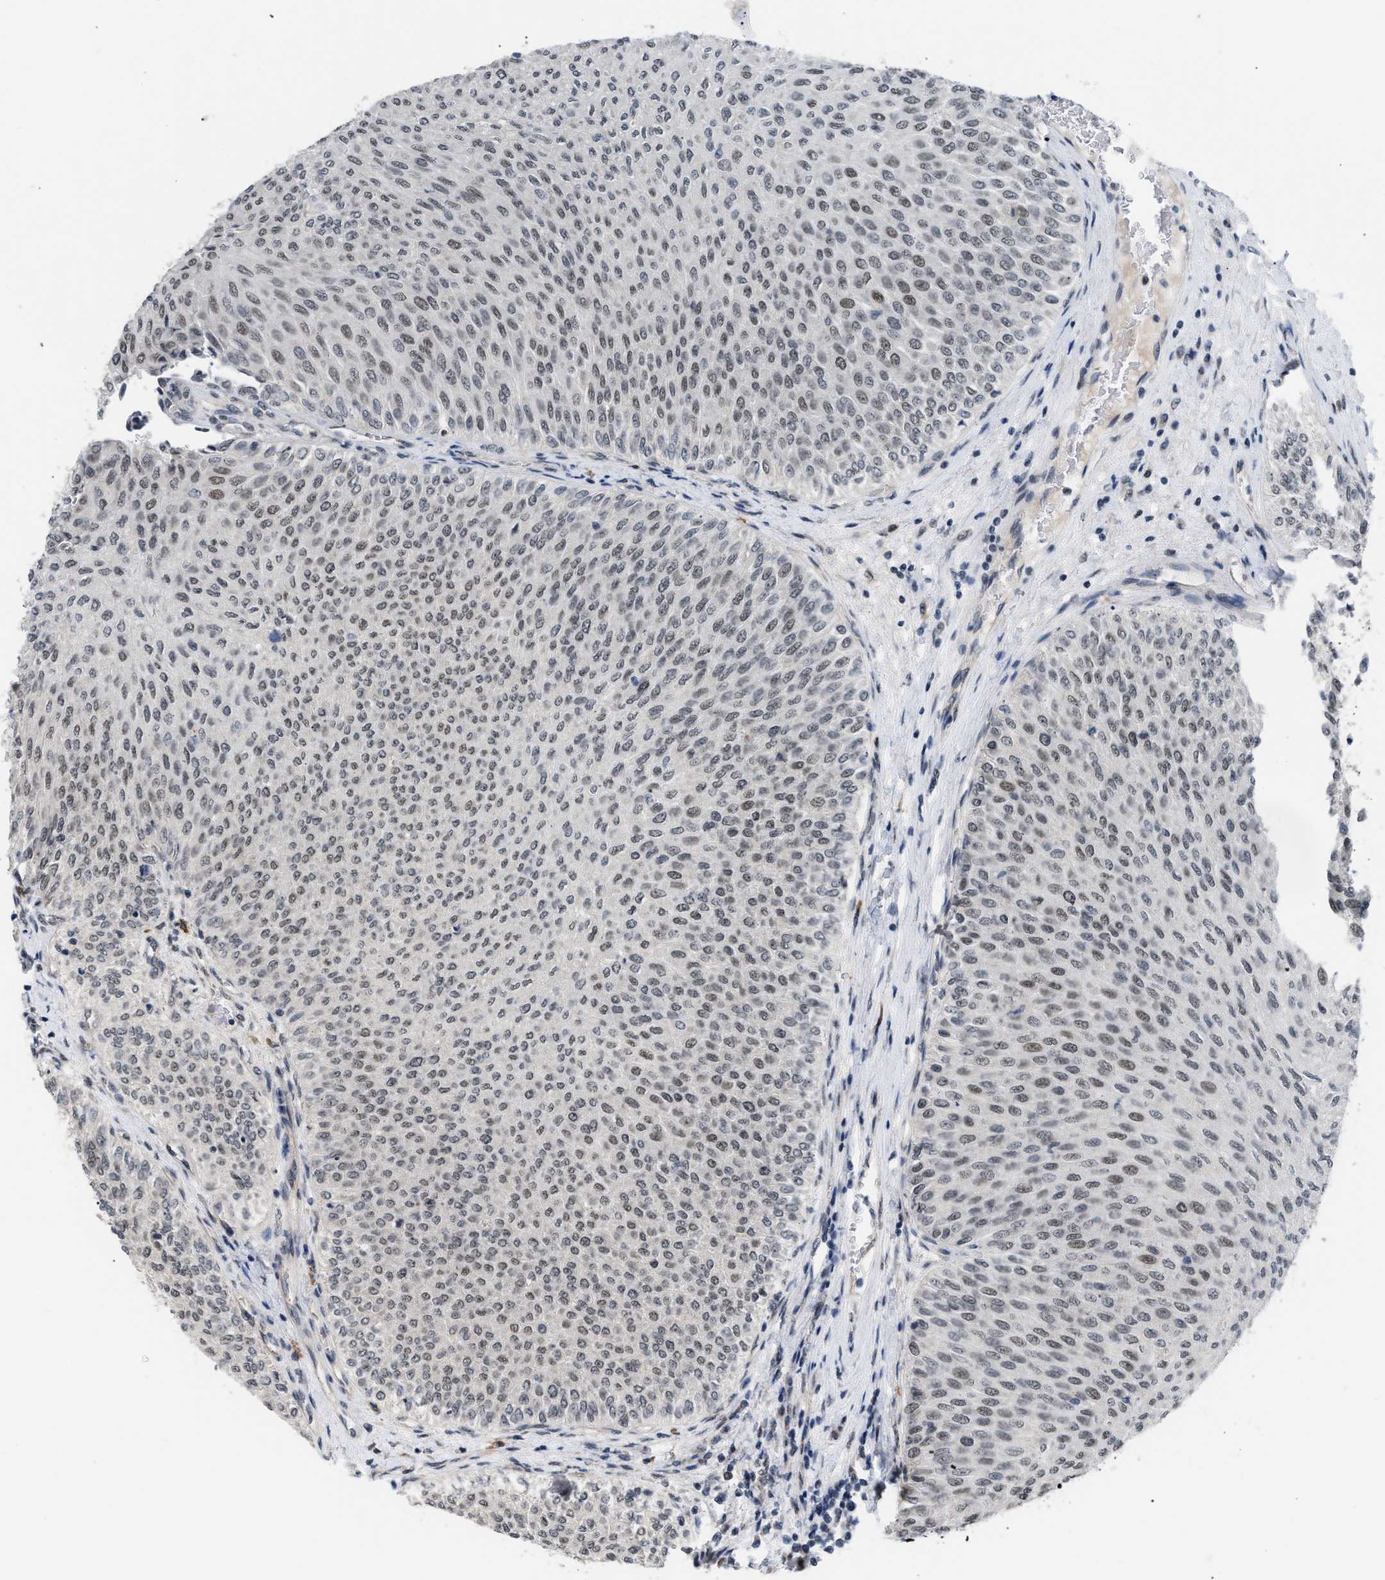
{"staining": {"intensity": "weak", "quantity": ">75%", "location": "nuclear"}, "tissue": "urothelial cancer", "cell_type": "Tumor cells", "image_type": "cancer", "snomed": [{"axis": "morphology", "description": "Urothelial carcinoma, Low grade"}, {"axis": "topography", "description": "Urinary bladder"}], "caption": "Urothelial cancer tissue exhibits weak nuclear staining in approximately >75% of tumor cells, visualized by immunohistochemistry.", "gene": "TXNRD3", "patient": {"sex": "male", "age": 78}}